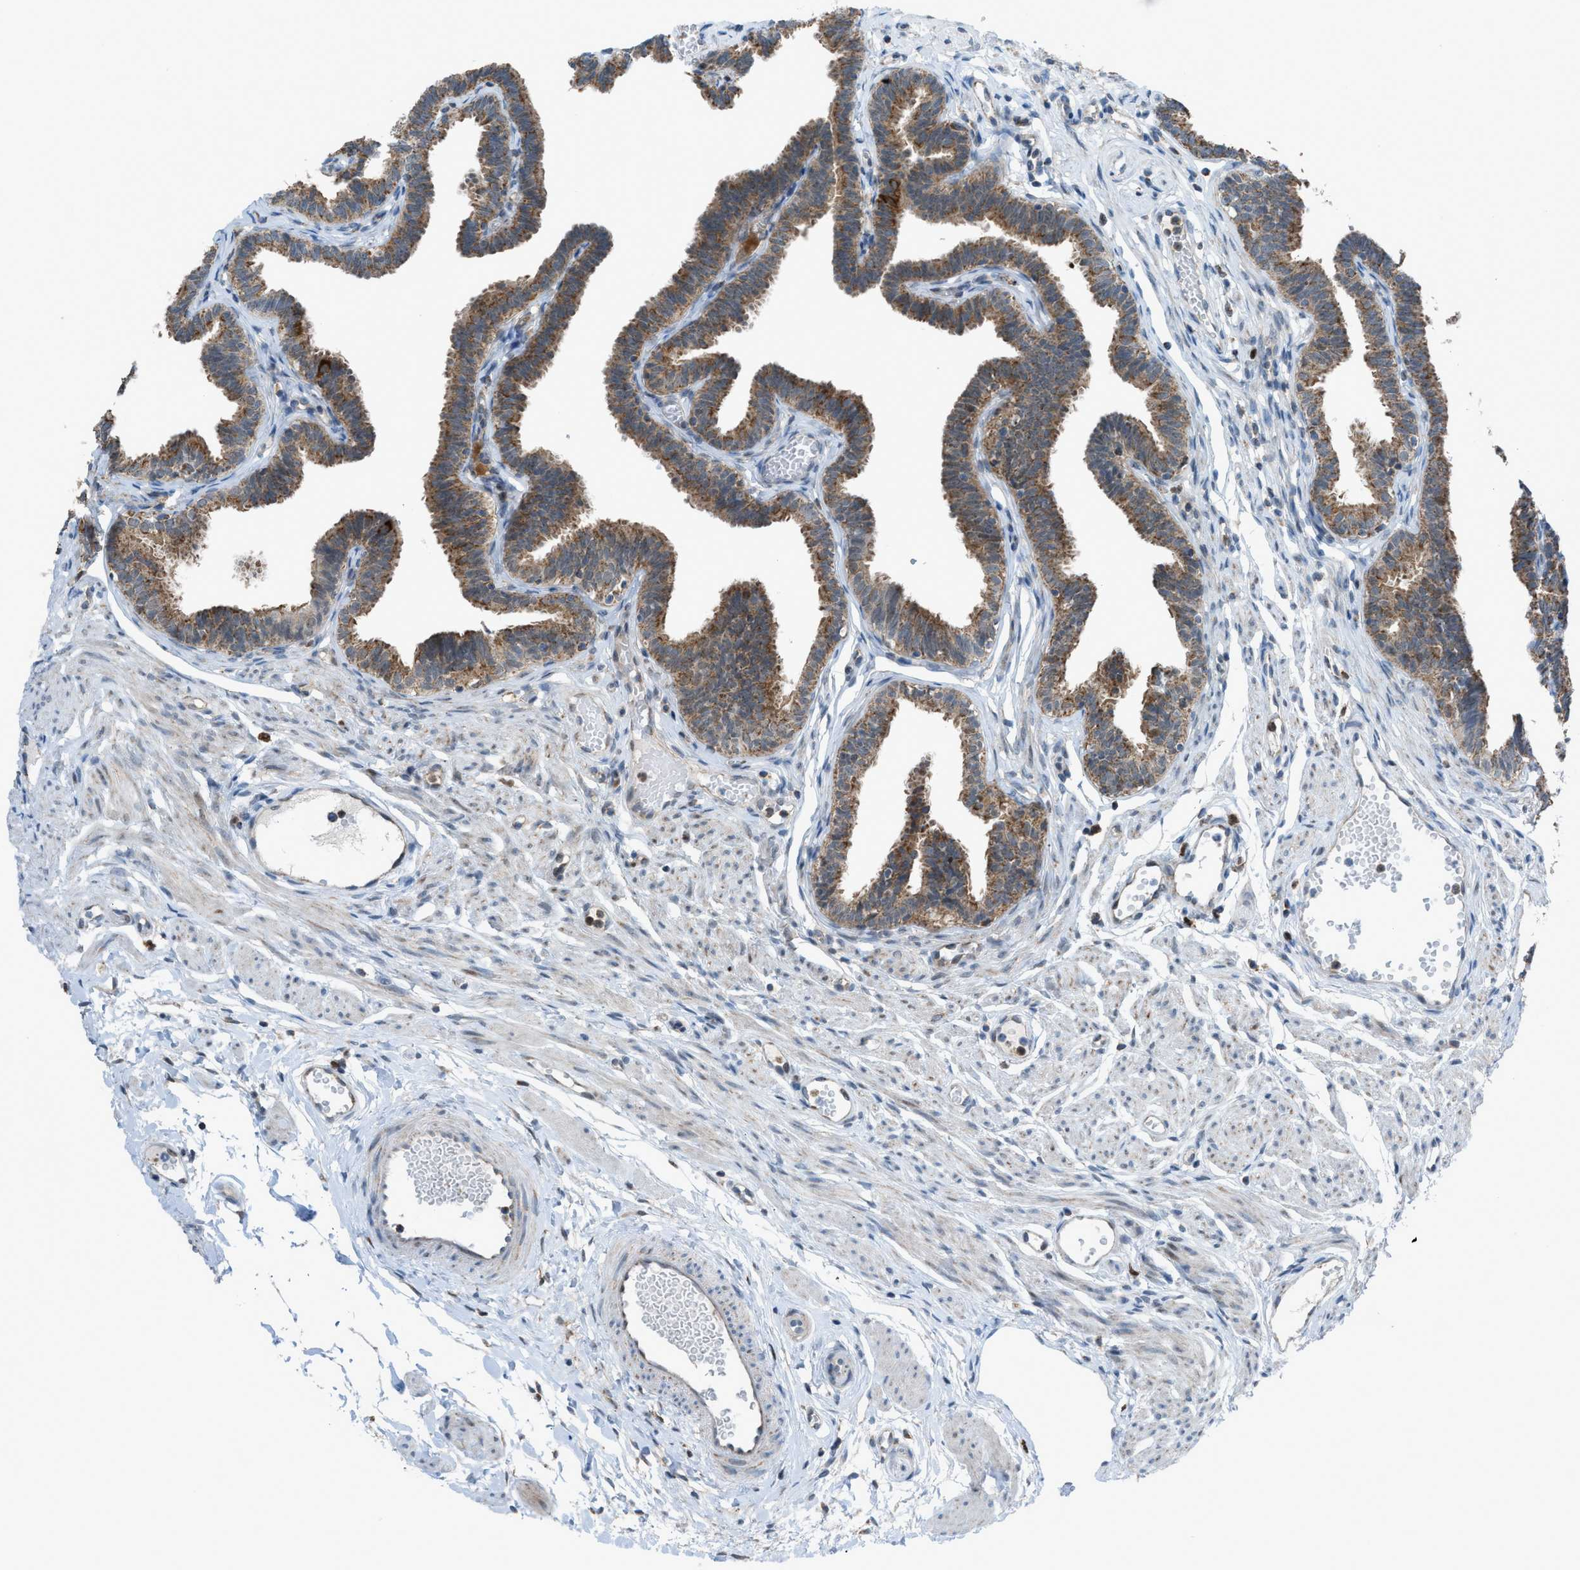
{"staining": {"intensity": "moderate", "quantity": ">75%", "location": "cytoplasmic/membranous"}, "tissue": "fallopian tube", "cell_type": "Glandular cells", "image_type": "normal", "snomed": [{"axis": "morphology", "description": "Normal tissue, NOS"}, {"axis": "topography", "description": "Fallopian tube"}, {"axis": "topography", "description": "Ovary"}], "caption": "Immunohistochemical staining of normal human fallopian tube shows >75% levels of moderate cytoplasmic/membranous protein positivity in approximately >75% of glandular cells. The protein of interest is stained brown, and the nuclei are stained in blue (DAB (3,3'-diaminobenzidine) IHC with brightfield microscopy, high magnification).", "gene": "SRM", "patient": {"sex": "female", "age": 23}}